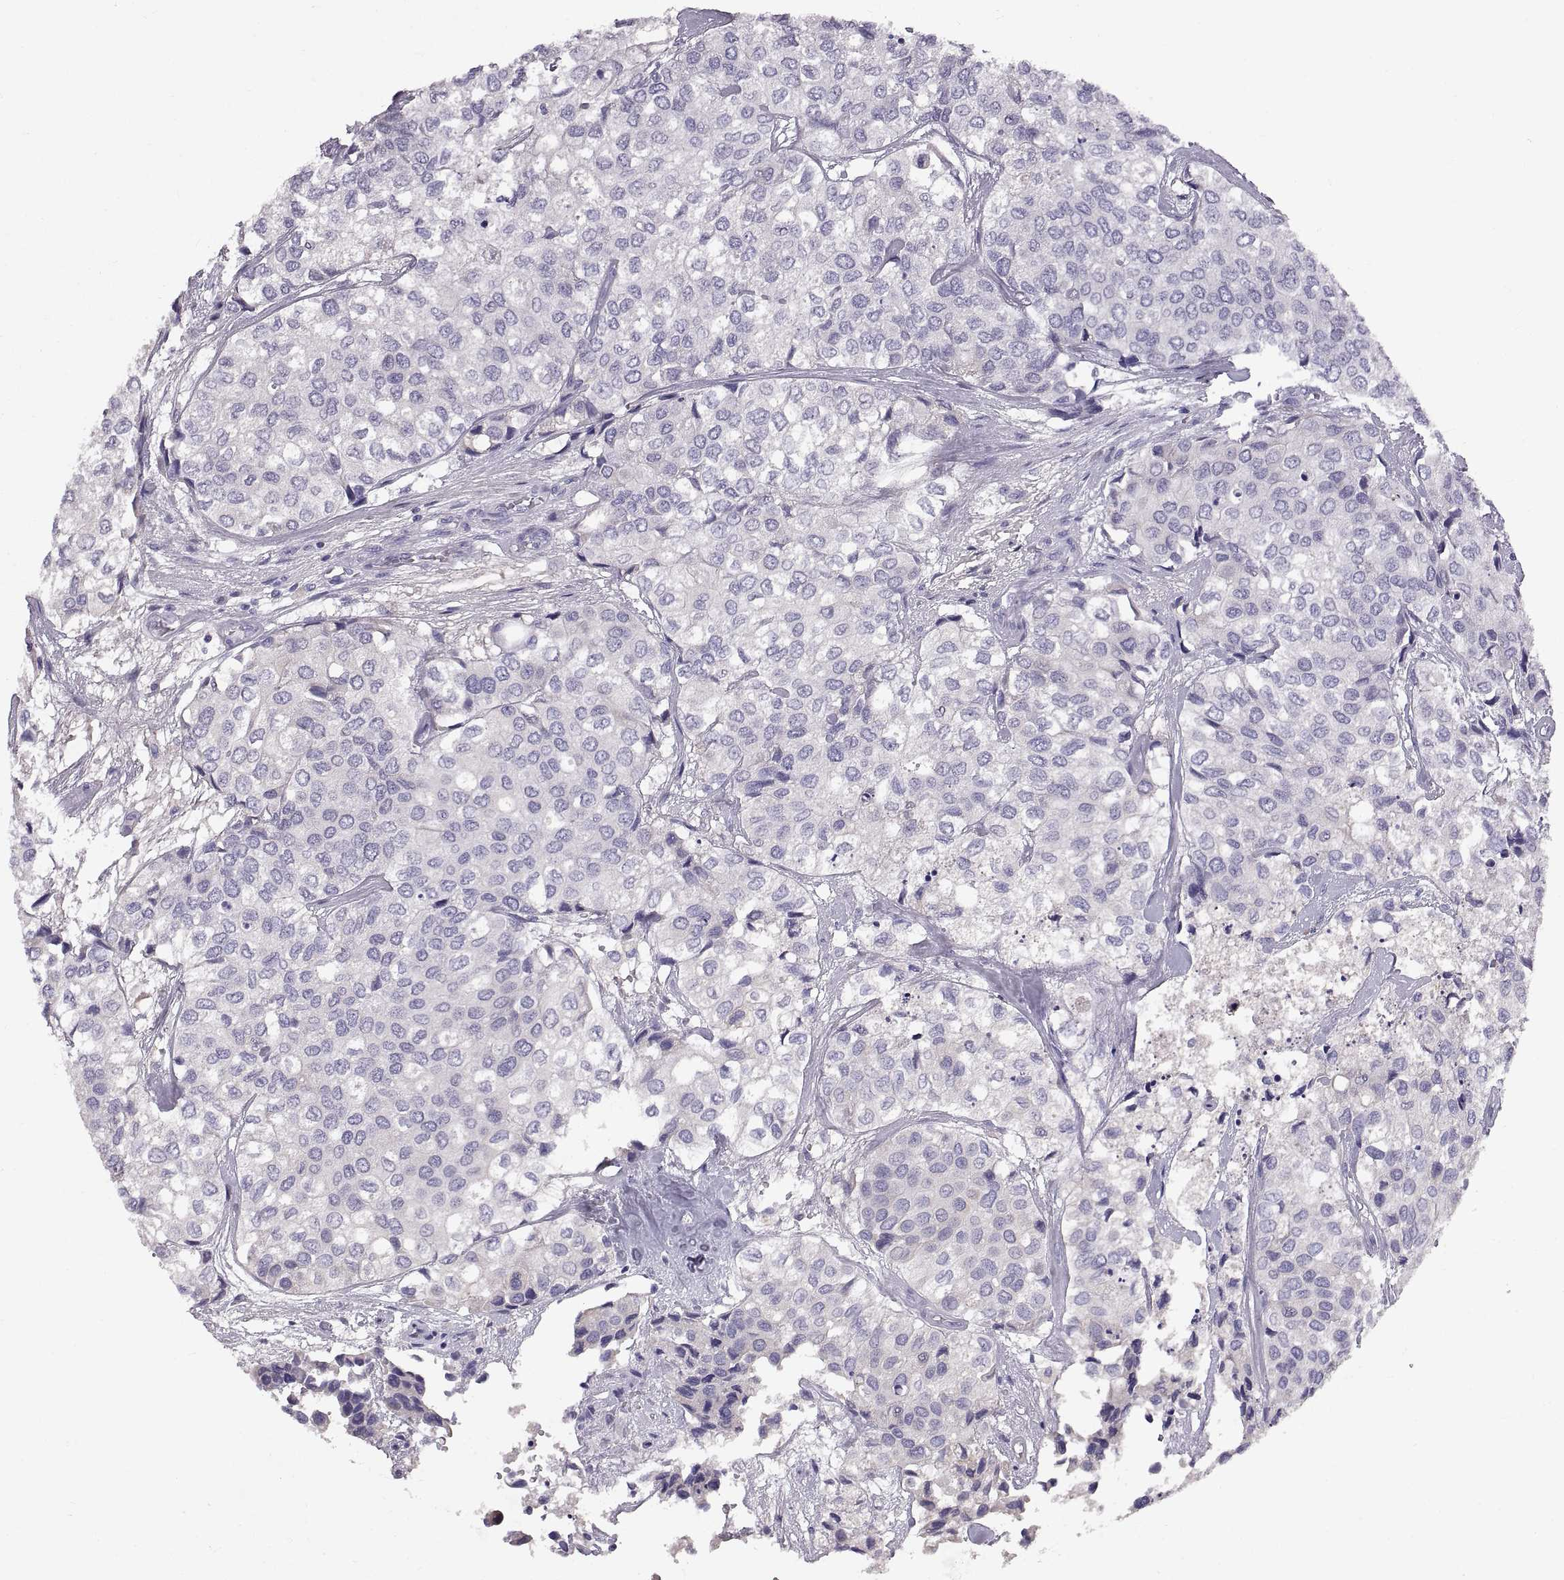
{"staining": {"intensity": "negative", "quantity": "none", "location": "none"}, "tissue": "urothelial cancer", "cell_type": "Tumor cells", "image_type": "cancer", "snomed": [{"axis": "morphology", "description": "Urothelial carcinoma, High grade"}, {"axis": "topography", "description": "Urinary bladder"}], "caption": "Immunohistochemistry micrograph of neoplastic tissue: human urothelial cancer stained with DAB displays no significant protein staining in tumor cells. (Immunohistochemistry (ihc), brightfield microscopy, high magnification).", "gene": "ADAM32", "patient": {"sex": "male", "age": 73}}